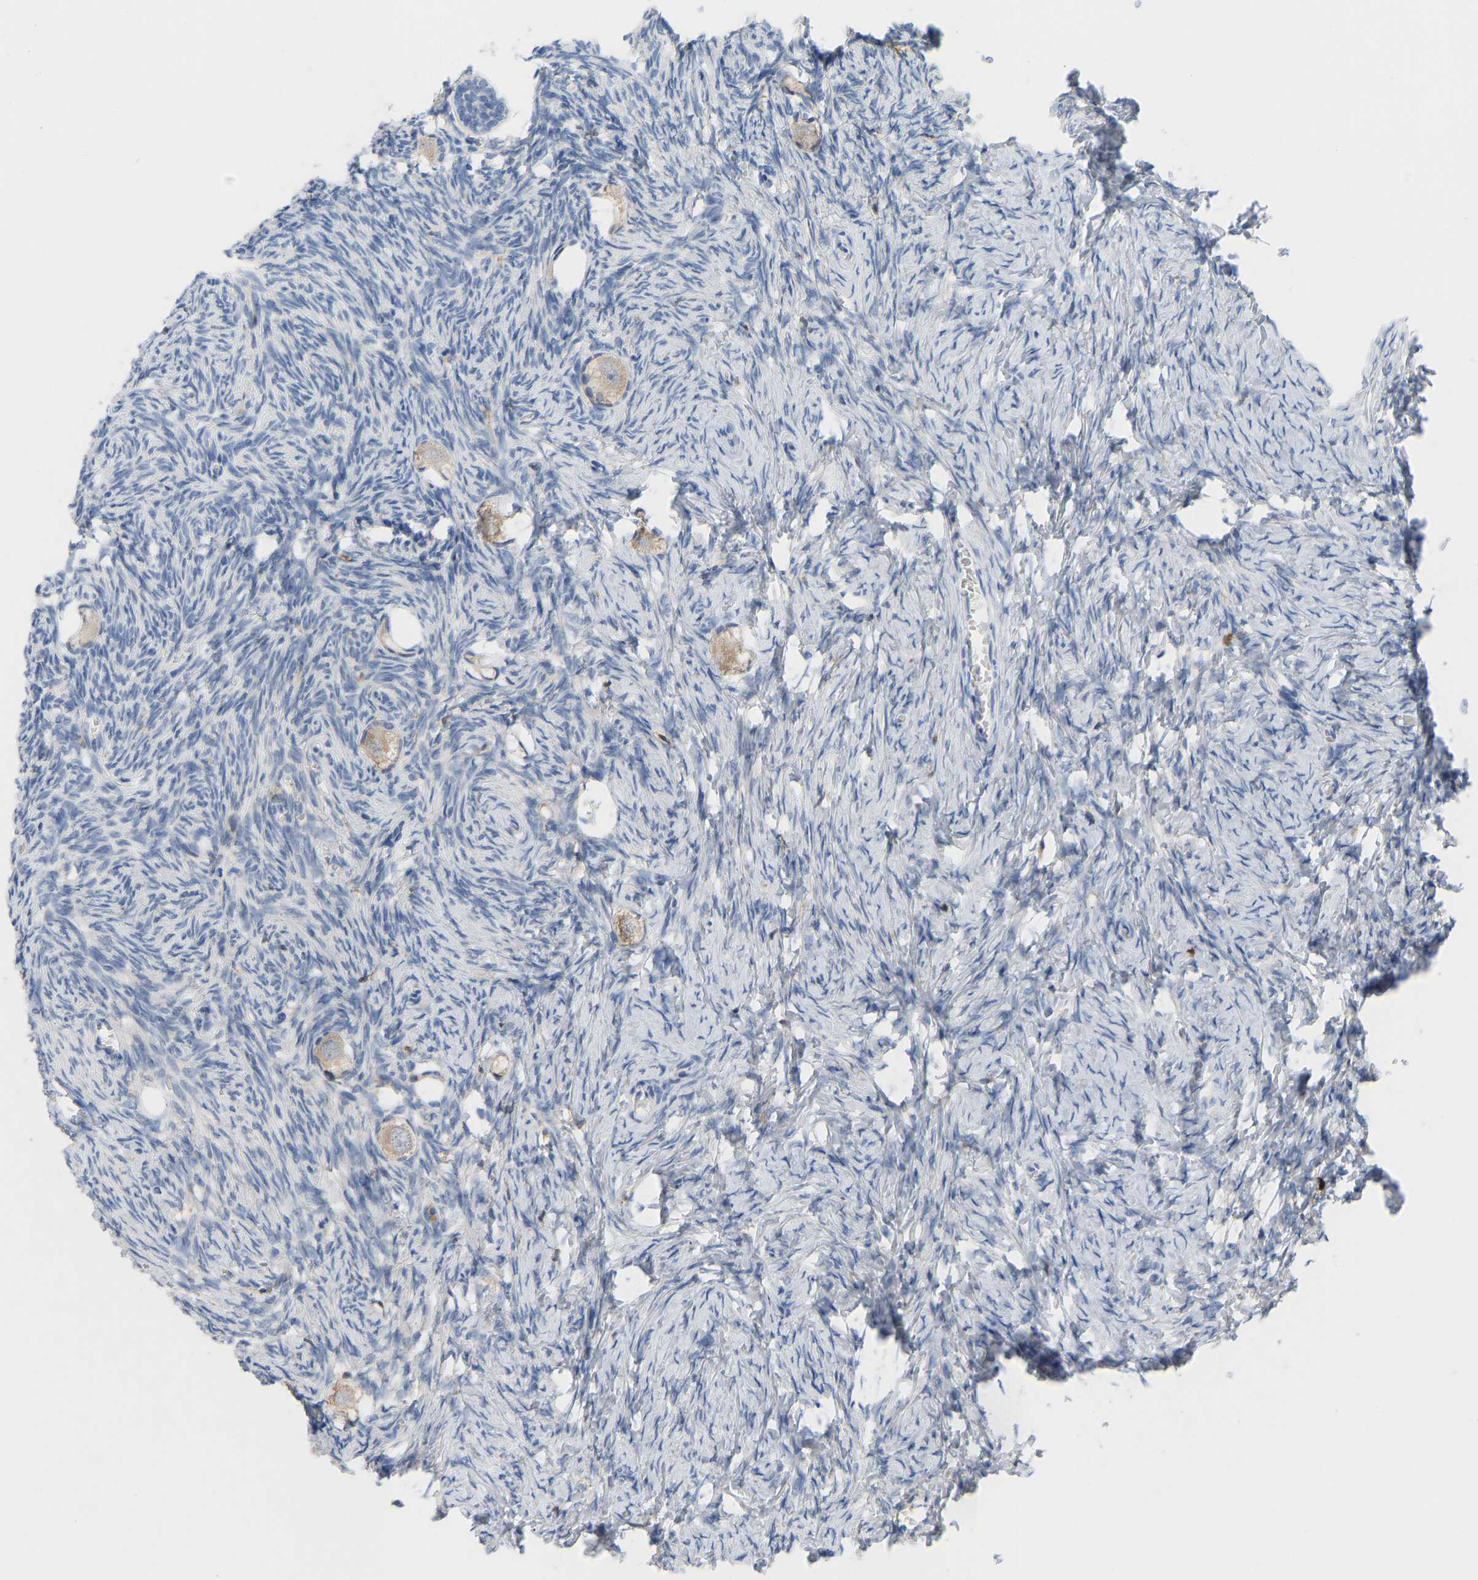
{"staining": {"intensity": "weak", "quantity": "<25%", "location": "cytoplasmic/membranous"}, "tissue": "ovary", "cell_type": "Follicle cells", "image_type": "normal", "snomed": [{"axis": "morphology", "description": "Normal tissue, NOS"}, {"axis": "topography", "description": "Ovary"}], "caption": "A high-resolution micrograph shows immunohistochemistry staining of benign ovary, which exhibits no significant staining in follicle cells.", "gene": "EVL", "patient": {"sex": "female", "age": 27}}